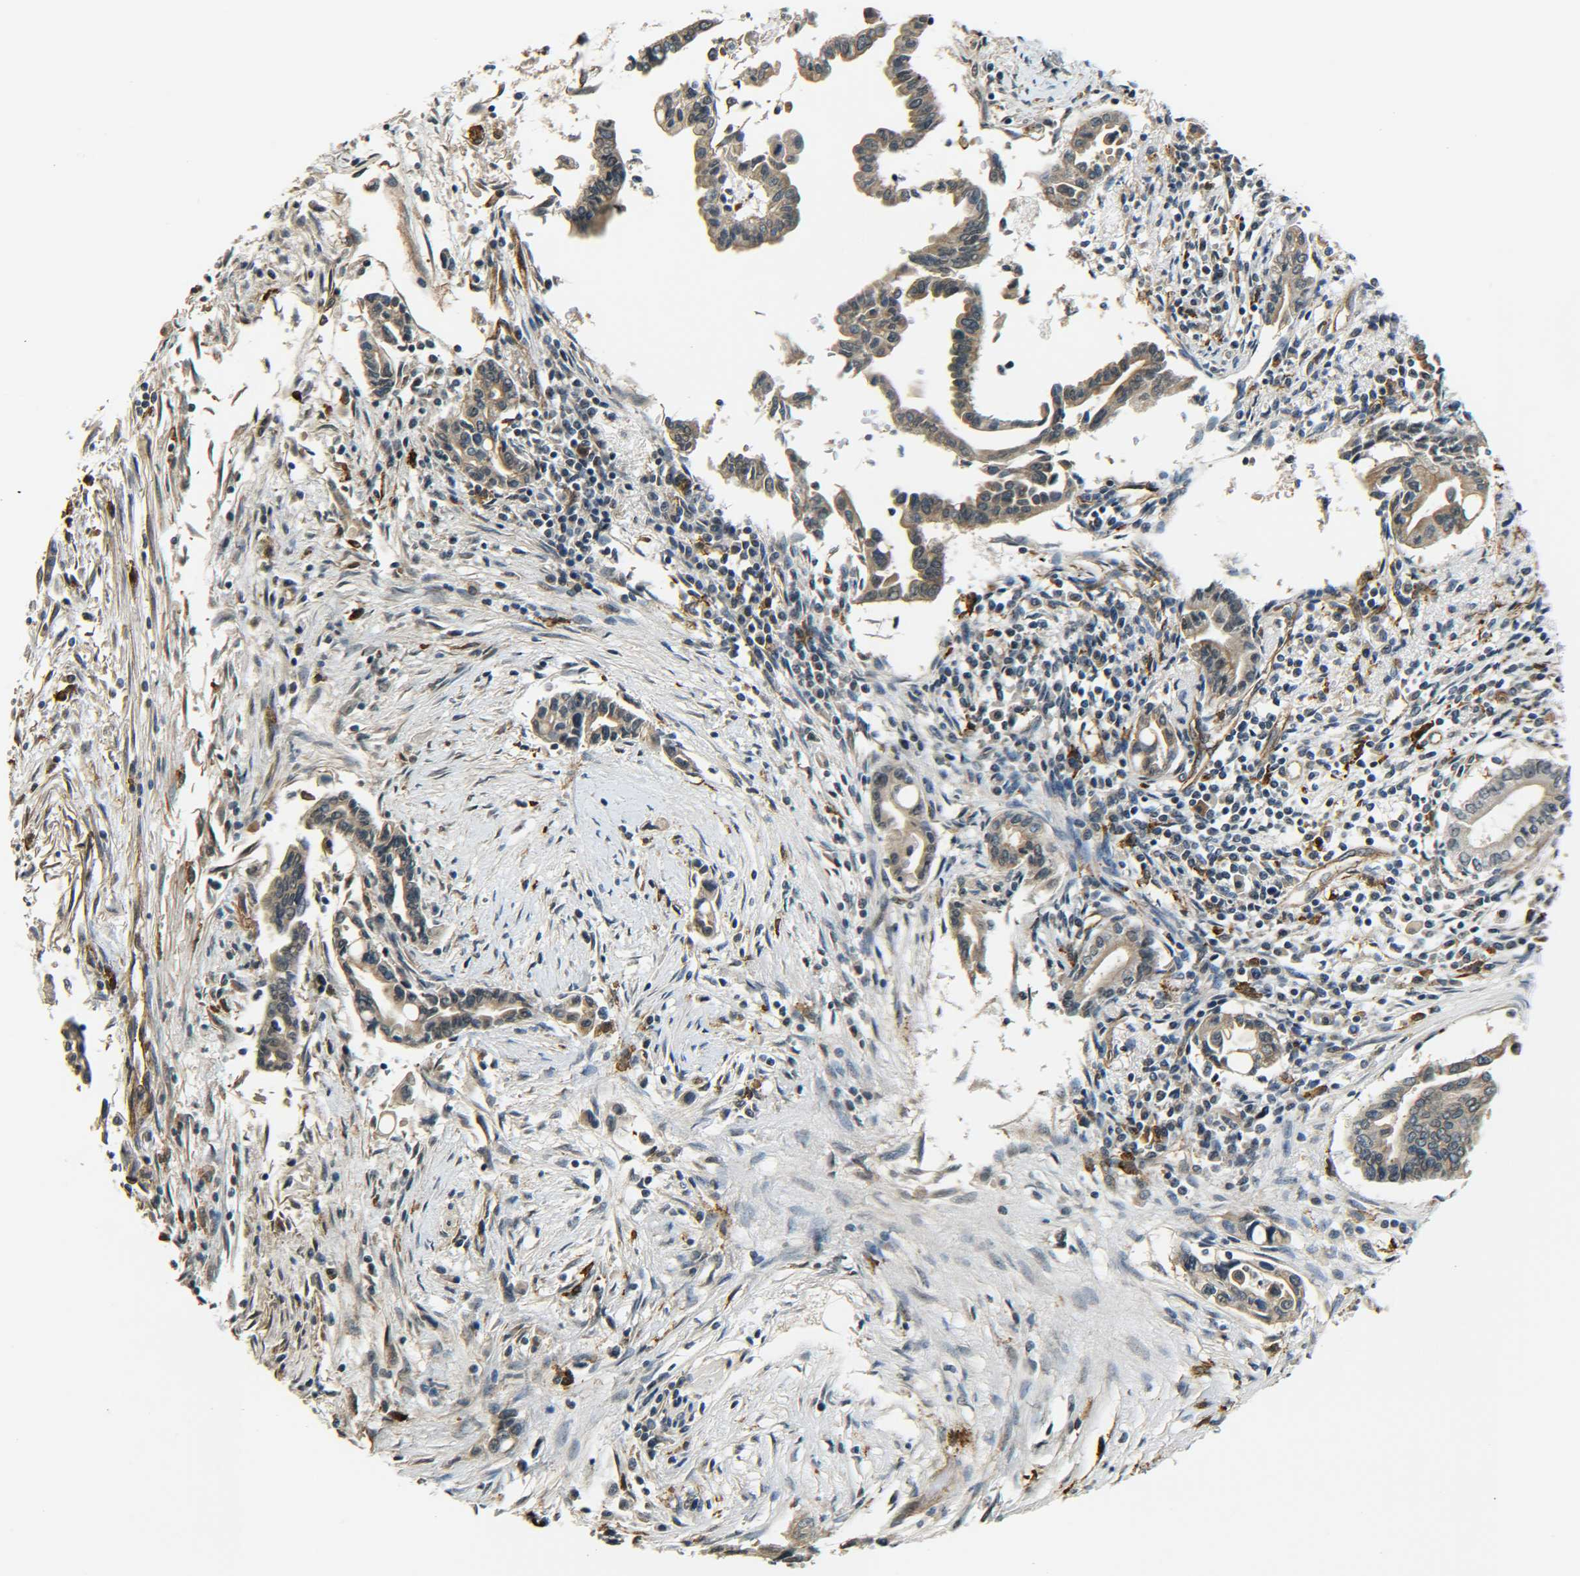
{"staining": {"intensity": "moderate", "quantity": ">75%", "location": "cytoplasmic/membranous"}, "tissue": "pancreatic cancer", "cell_type": "Tumor cells", "image_type": "cancer", "snomed": [{"axis": "morphology", "description": "Adenocarcinoma, NOS"}, {"axis": "topography", "description": "Pancreas"}], "caption": "Tumor cells exhibit medium levels of moderate cytoplasmic/membranous staining in approximately >75% of cells in pancreatic cancer. (Stains: DAB (3,3'-diaminobenzidine) in brown, nuclei in blue, Microscopy: brightfield microscopy at high magnification).", "gene": "DAB2", "patient": {"sex": "female", "age": 57}}